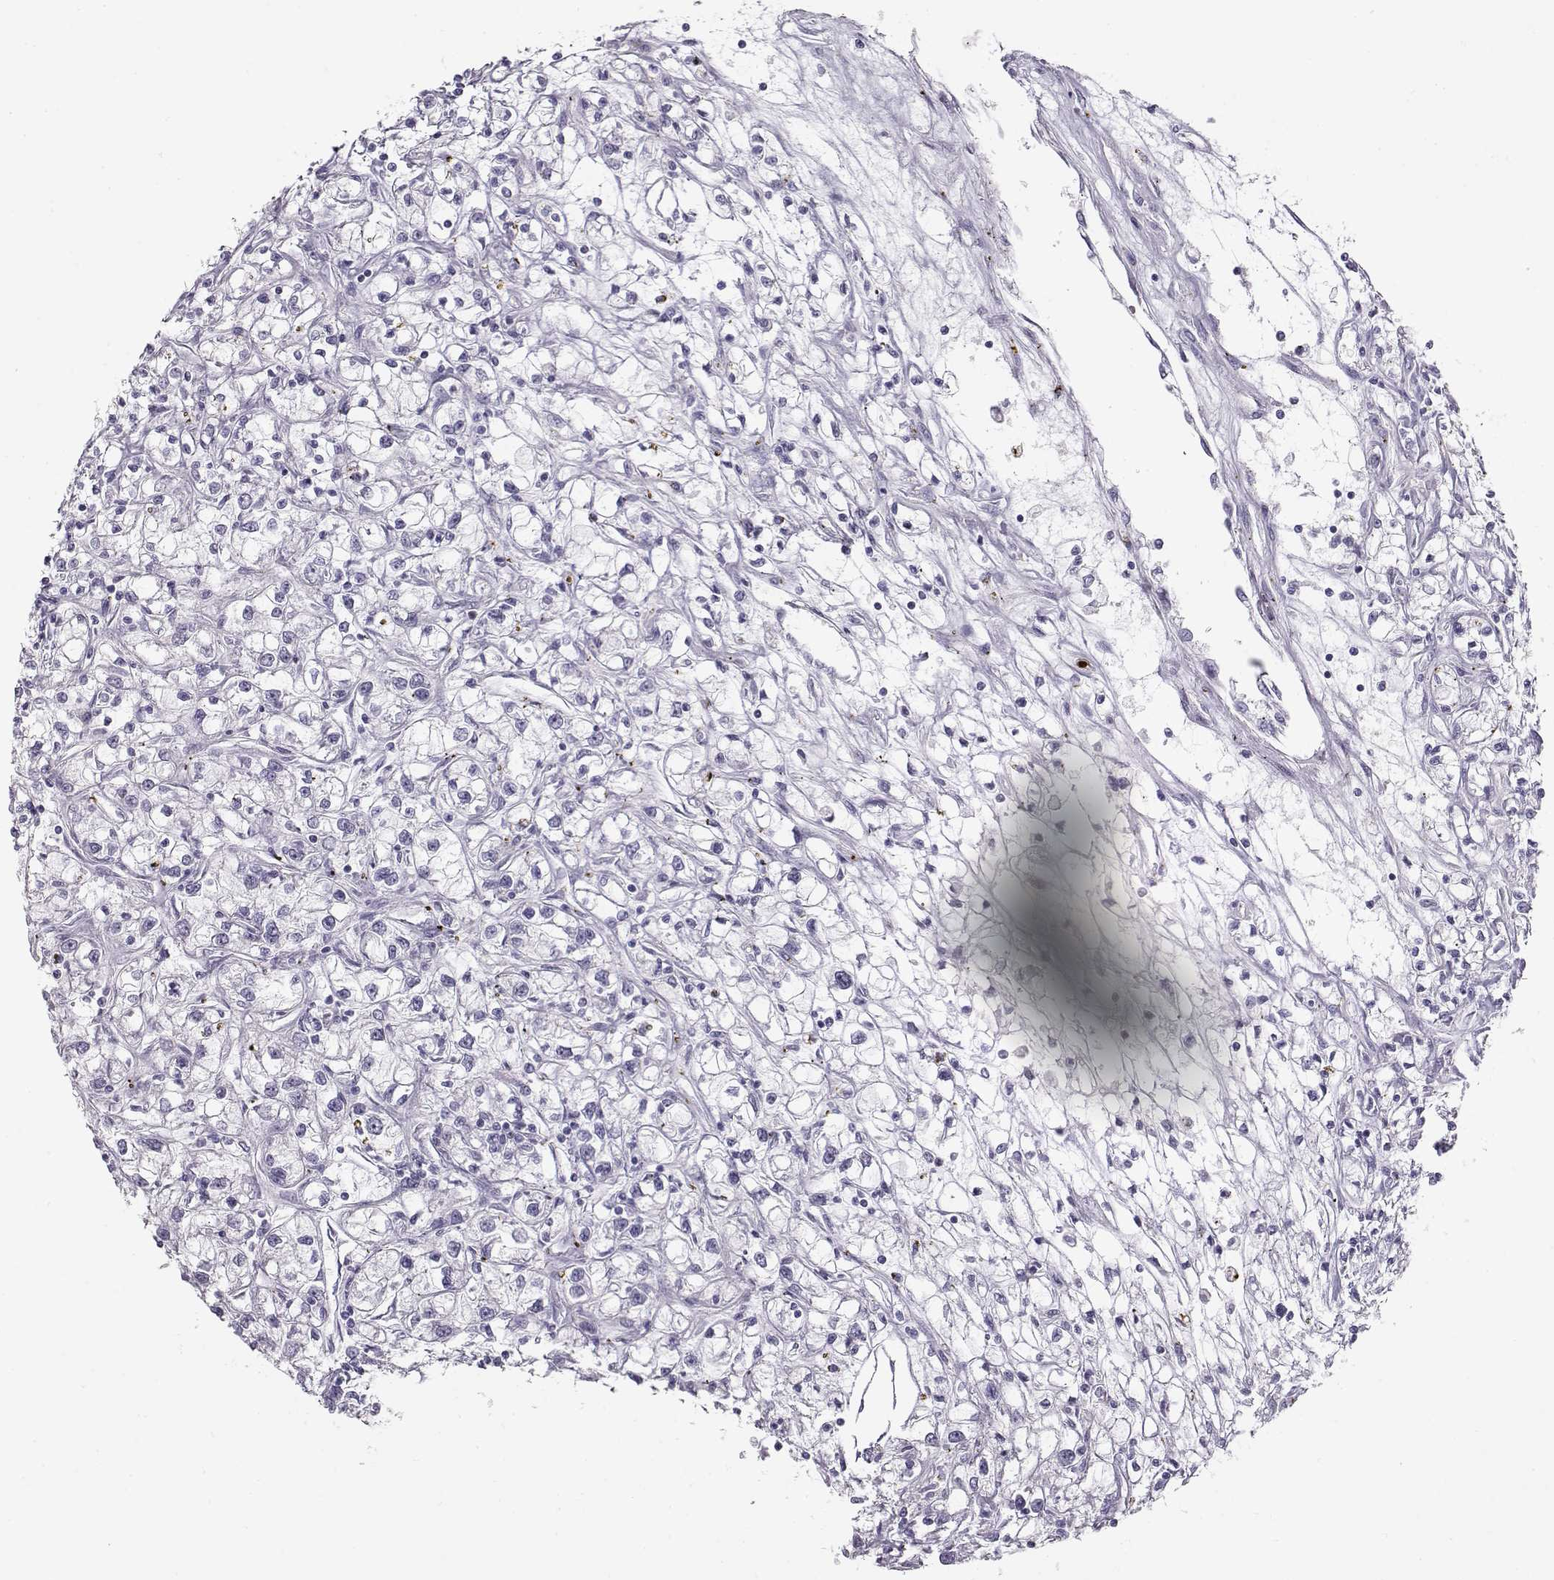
{"staining": {"intensity": "negative", "quantity": "none", "location": "none"}, "tissue": "renal cancer", "cell_type": "Tumor cells", "image_type": "cancer", "snomed": [{"axis": "morphology", "description": "Adenocarcinoma, NOS"}, {"axis": "topography", "description": "Kidney"}], "caption": "Immunohistochemistry of human renal cancer shows no positivity in tumor cells.", "gene": "S100B", "patient": {"sex": "female", "age": 59}}